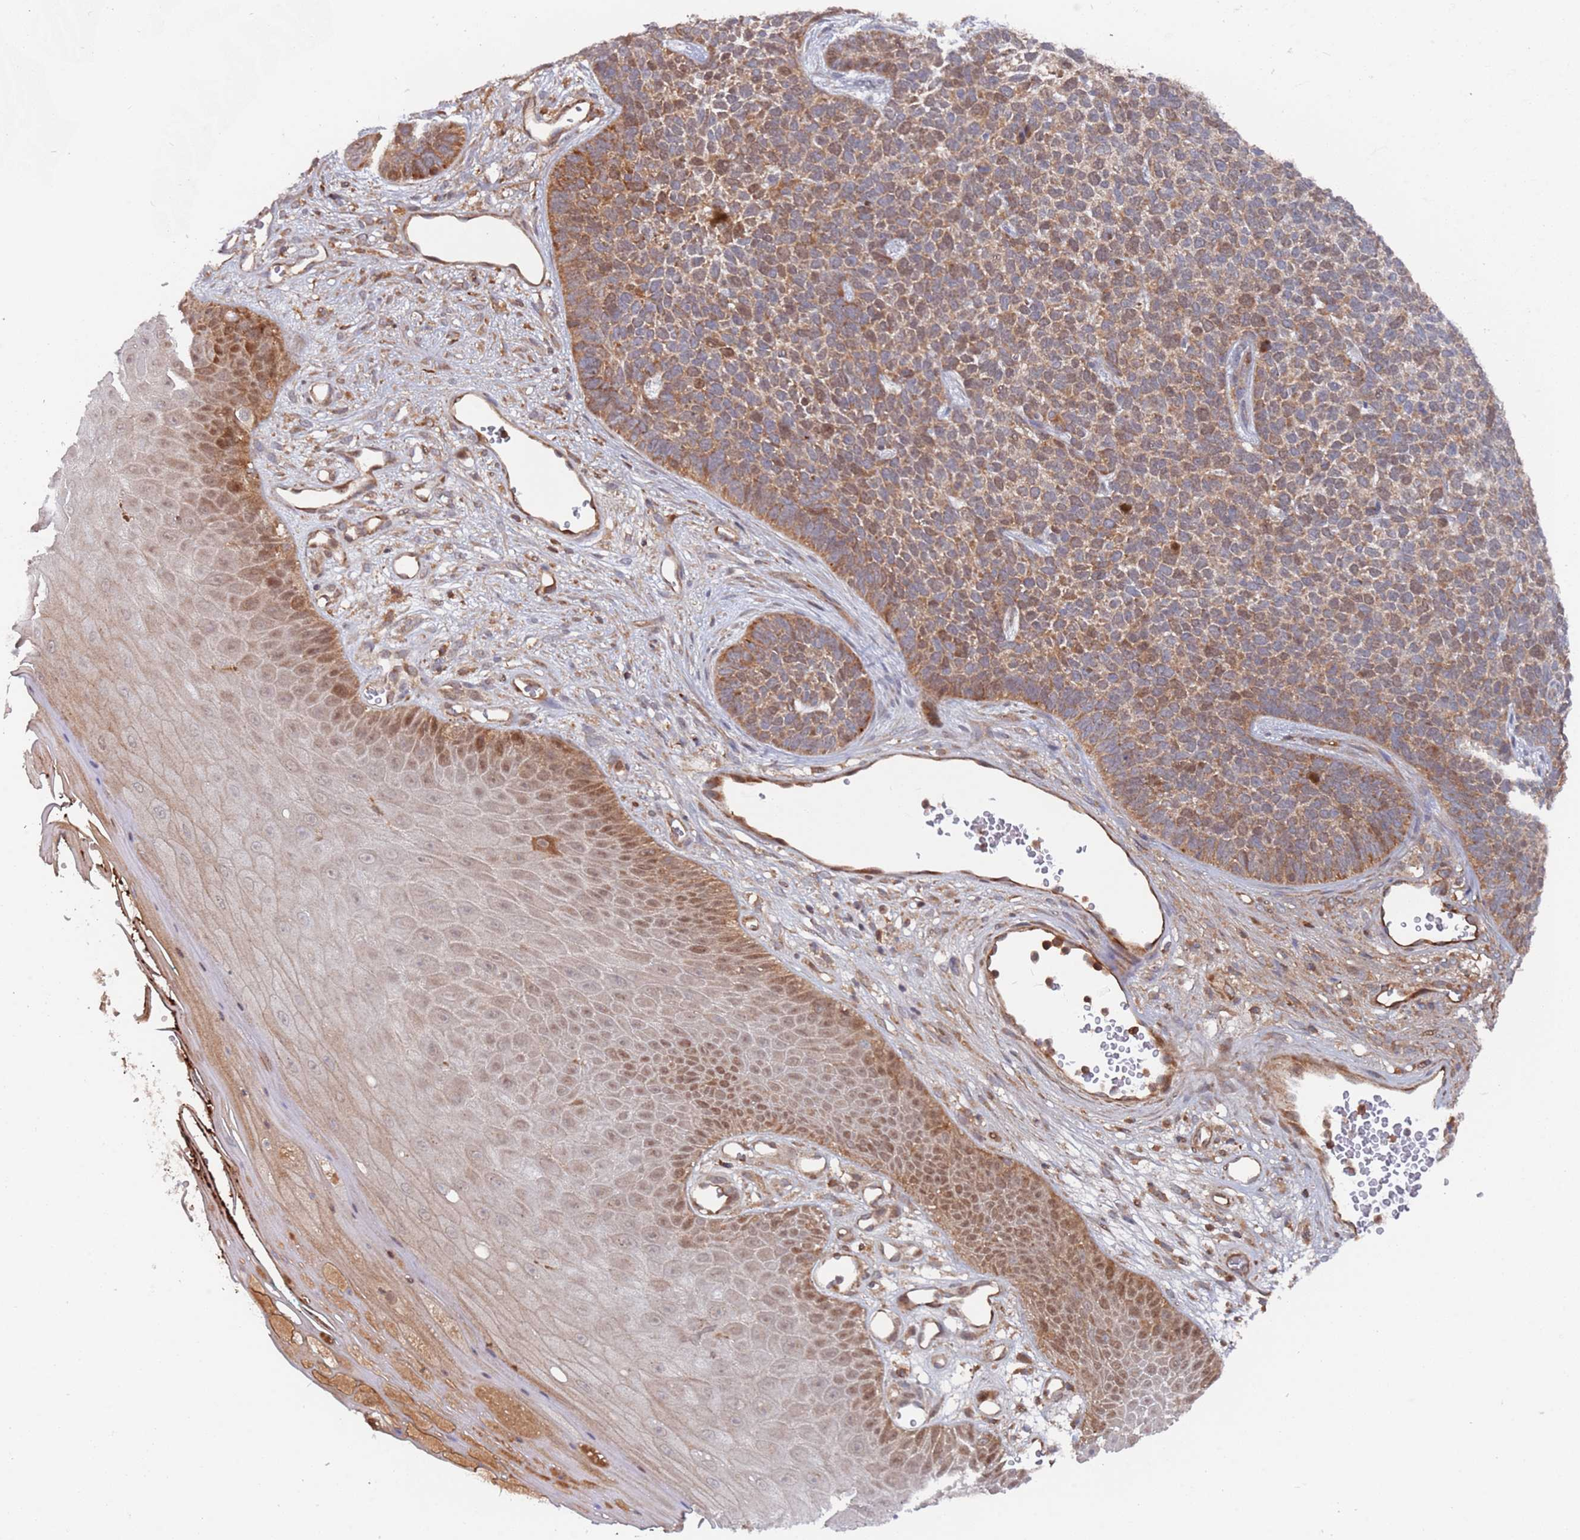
{"staining": {"intensity": "moderate", "quantity": ">75%", "location": "cytoplasmic/membranous"}, "tissue": "skin cancer", "cell_type": "Tumor cells", "image_type": "cancer", "snomed": [{"axis": "morphology", "description": "Basal cell carcinoma"}, {"axis": "topography", "description": "Skin"}], "caption": "Human skin cancer stained with a brown dye shows moderate cytoplasmic/membranous positive staining in about >75% of tumor cells.", "gene": "DDX60", "patient": {"sex": "female", "age": 84}}